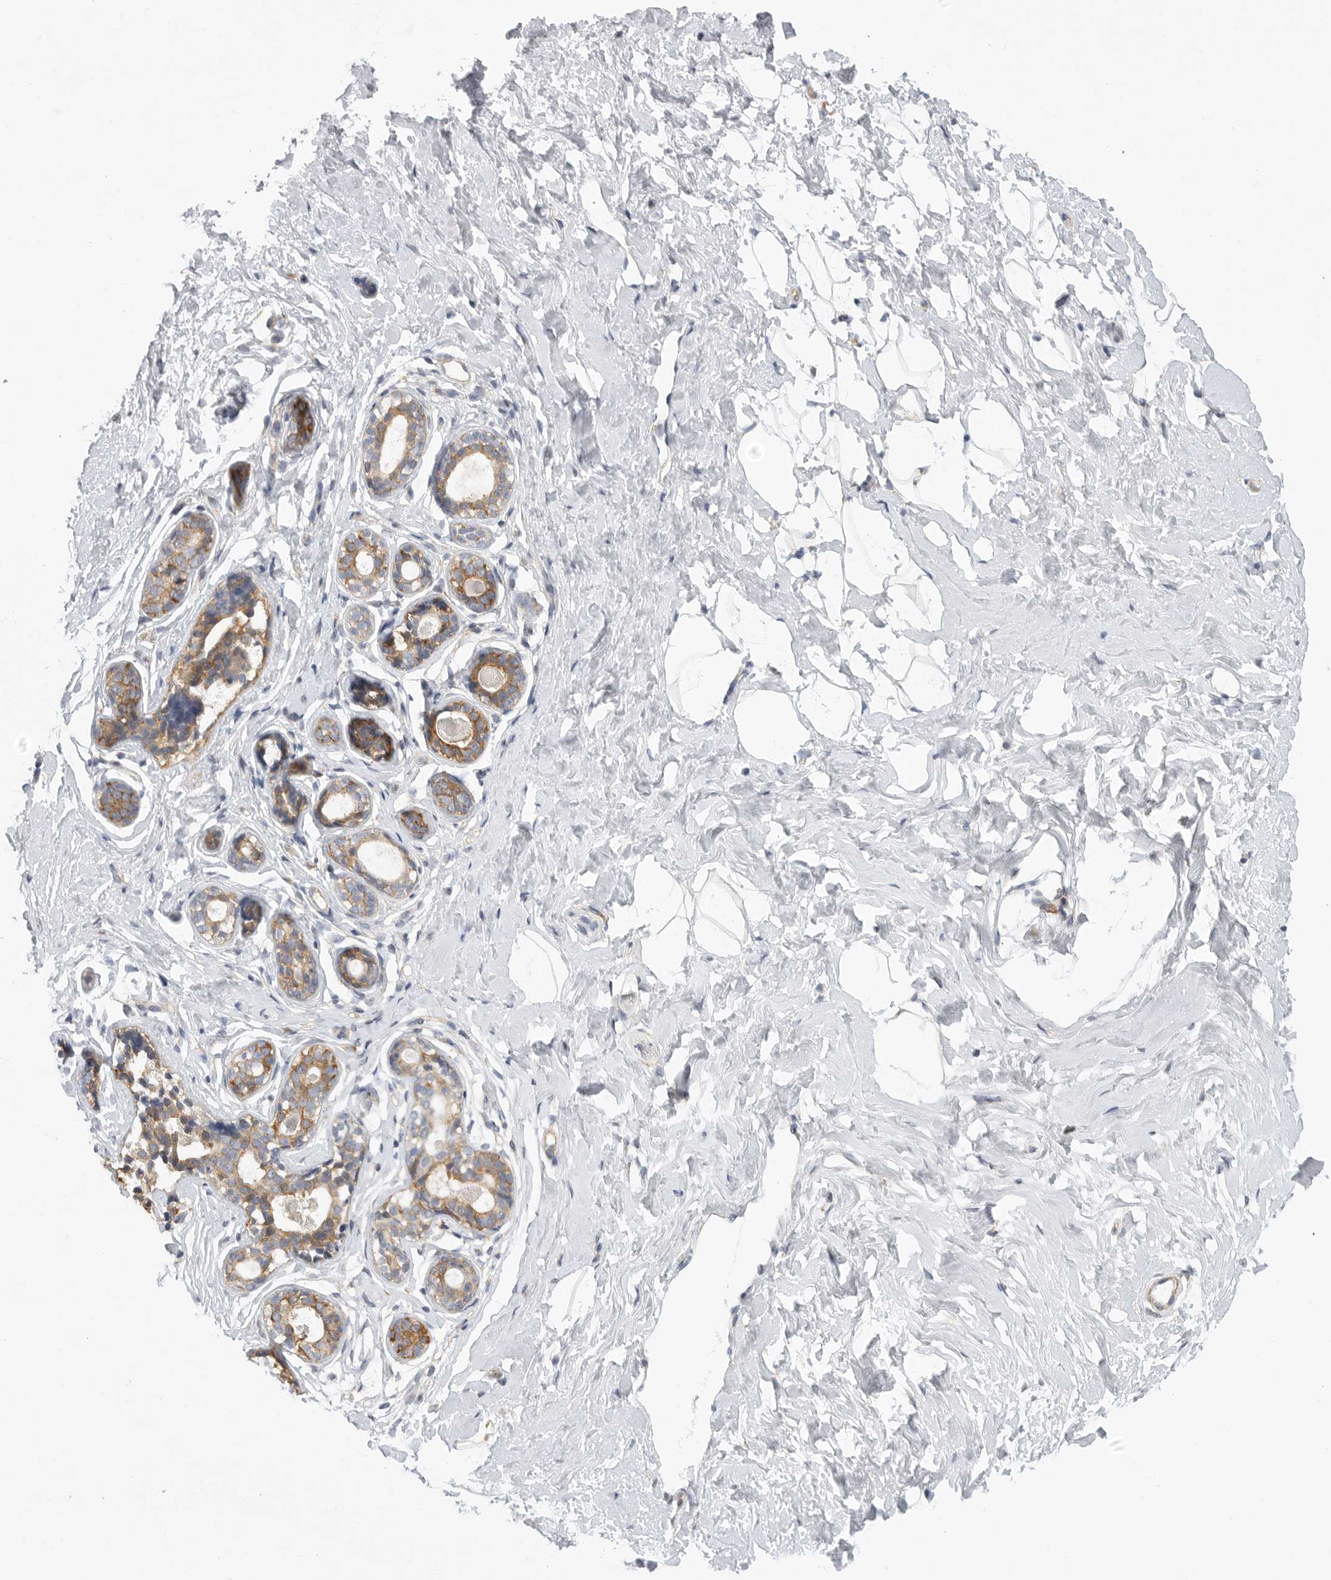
{"staining": {"intensity": "negative", "quantity": "none", "location": "none"}, "tissue": "breast", "cell_type": "Adipocytes", "image_type": "normal", "snomed": [{"axis": "morphology", "description": "Normal tissue, NOS"}, {"axis": "morphology", "description": "Adenoma, NOS"}, {"axis": "topography", "description": "Breast"}], "caption": "High magnification brightfield microscopy of benign breast stained with DAB (brown) and counterstained with hematoxylin (blue): adipocytes show no significant expression. (Immunohistochemistry (ihc), brightfield microscopy, high magnification).", "gene": "FBXO43", "patient": {"sex": "female", "age": 23}}